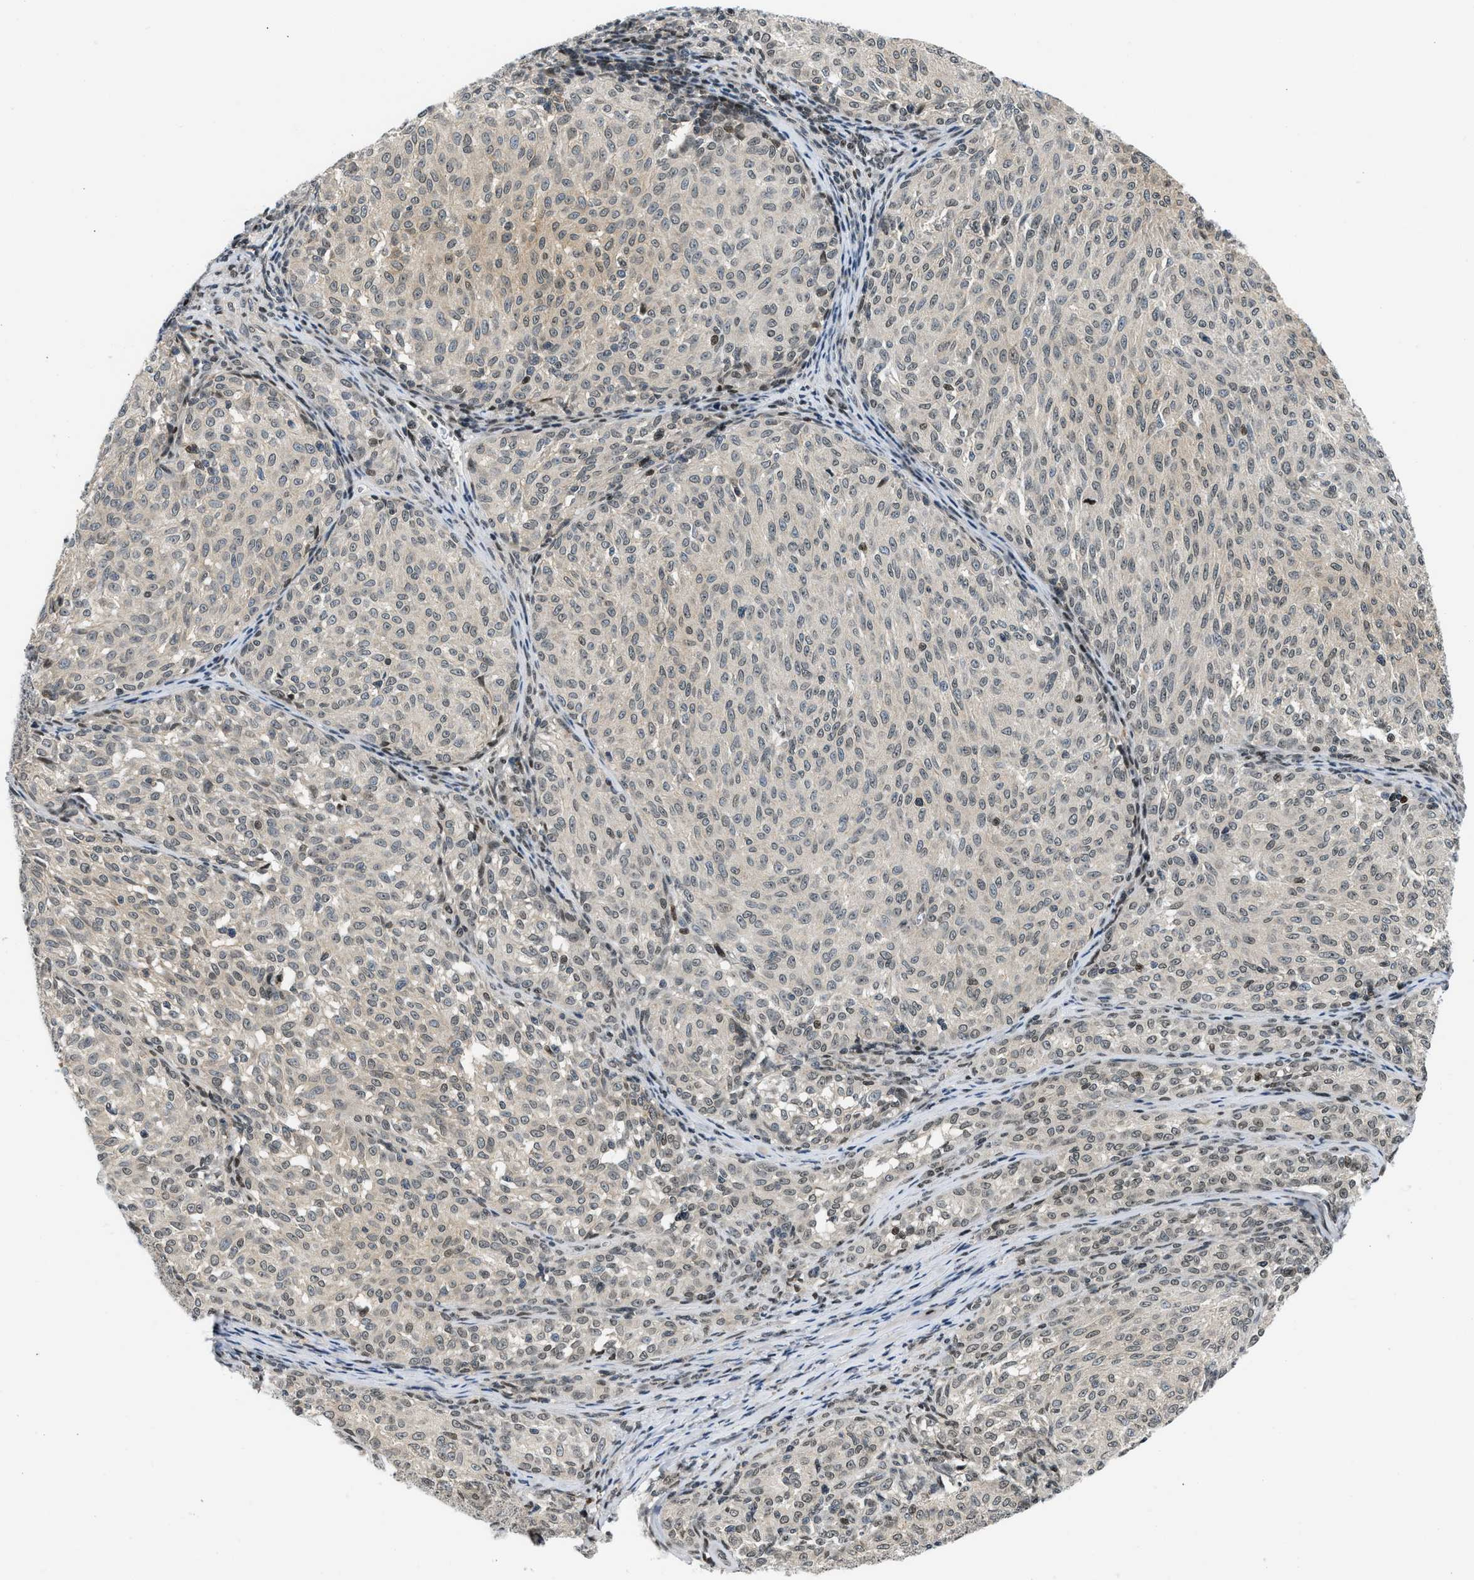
{"staining": {"intensity": "moderate", "quantity": "<25%", "location": "nuclear"}, "tissue": "melanoma", "cell_type": "Tumor cells", "image_type": "cancer", "snomed": [{"axis": "morphology", "description": "Malignant melanoma, NOS"}, {"axis": "topography", "description": "Skin"}], "caption": "This is a micrograph of immunohistochemistry (IHC) staining of melanoma, which shows moderate staining in the nuclear of tumor cells.", "gene": "OLIG3", "patient": {"sex": "female", "age": 72}}